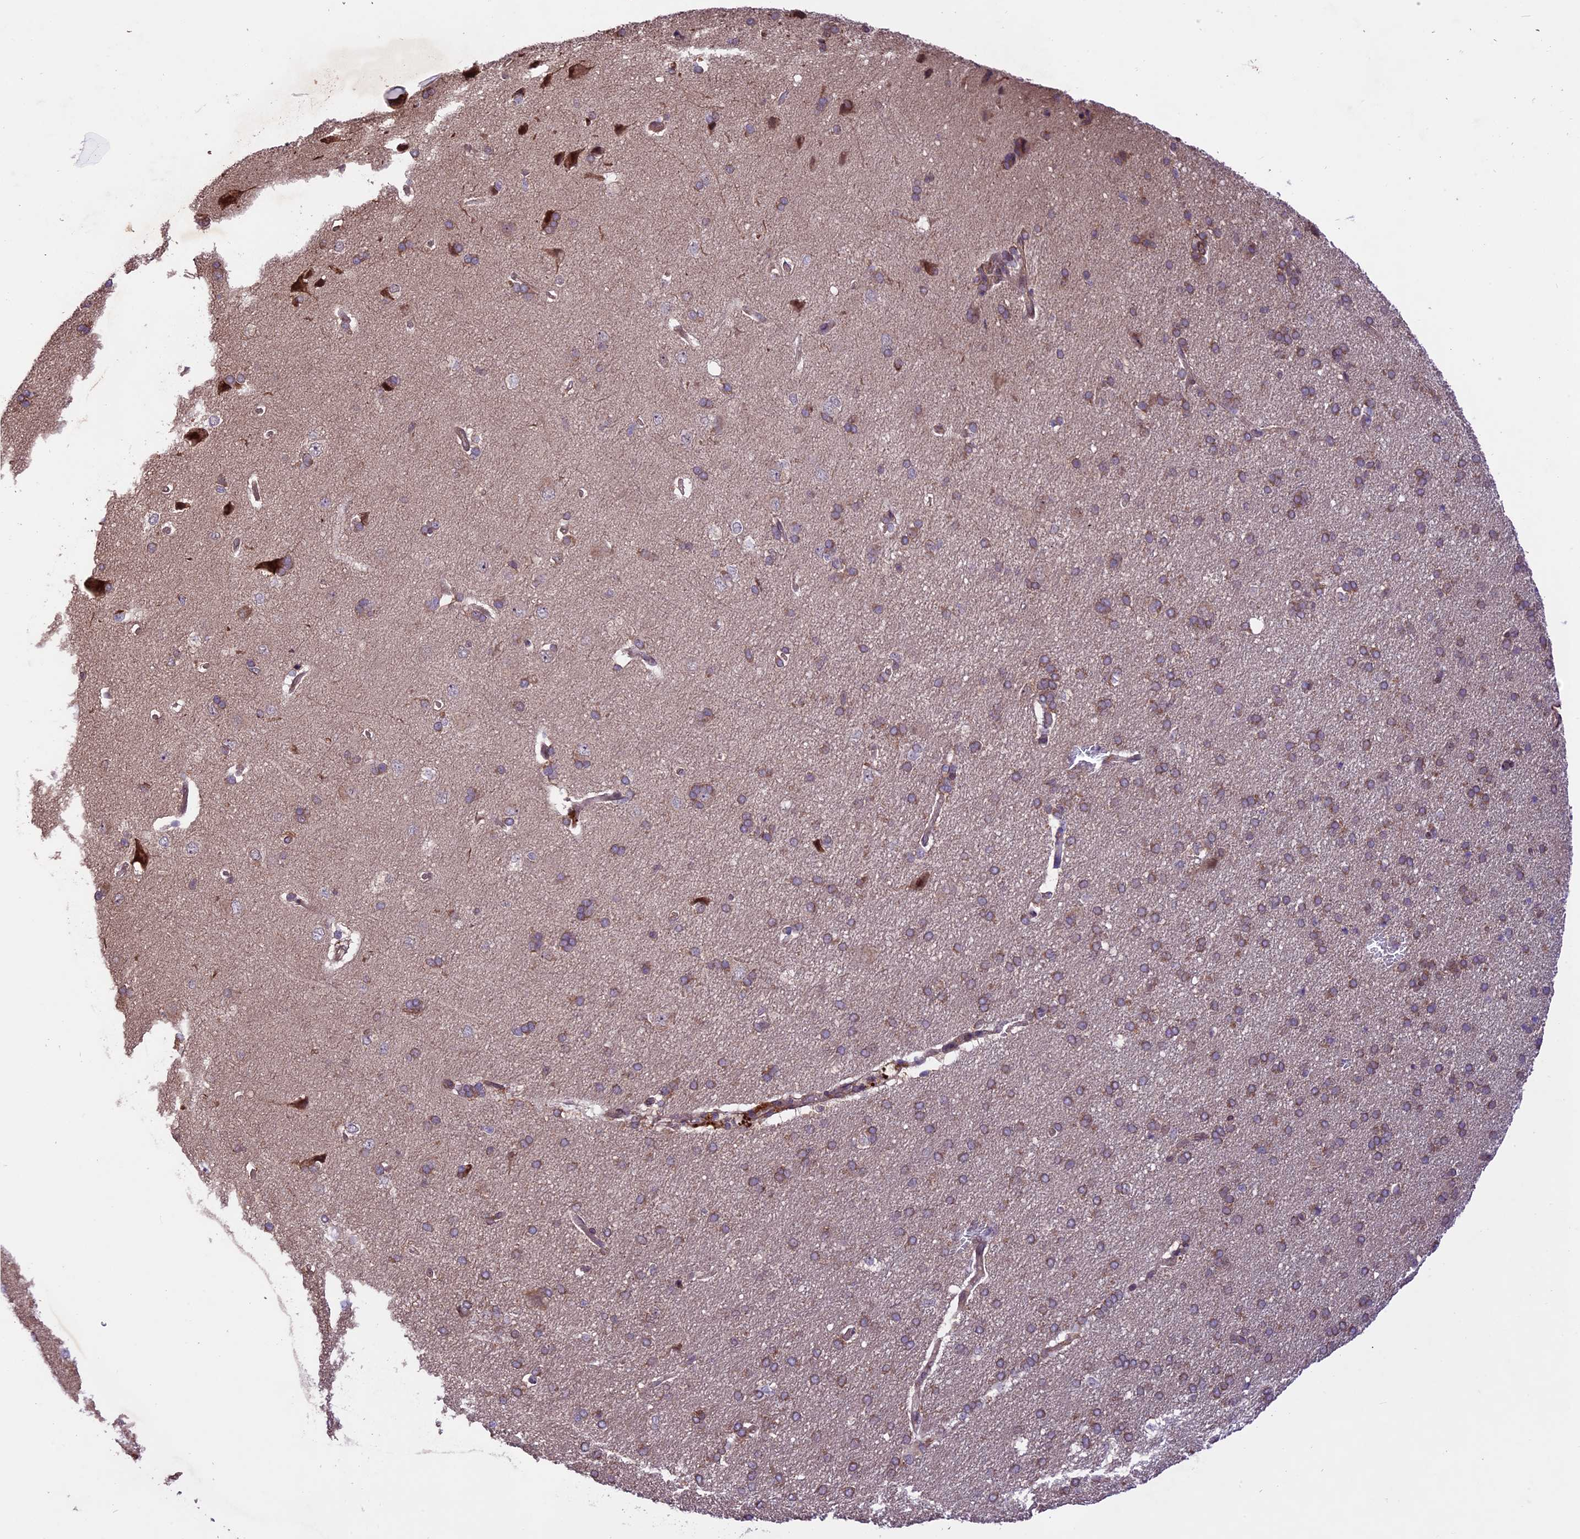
{"staining": {"intensity": "moderate", "quantity": "25%-75%", "location": "cytoplasmic/membranous"}, "tissue": "cerebral cortex", "cell_type": "Endothelial cells", "image_type": "normal", "snomed": [{"axis": "morphology", "description": "Normal tissue, NOS"}, {"axis": "topography", "description": "Cerebral cortex"}], "caption": "Endothelial cells exhibit medium levels of moderate cytoplasmic/membranous staining in about 25%-75% of cells in normal human cerebral cortex.", "gene": "HDAC5", "patient": {"sex": "male", "age": 62}}